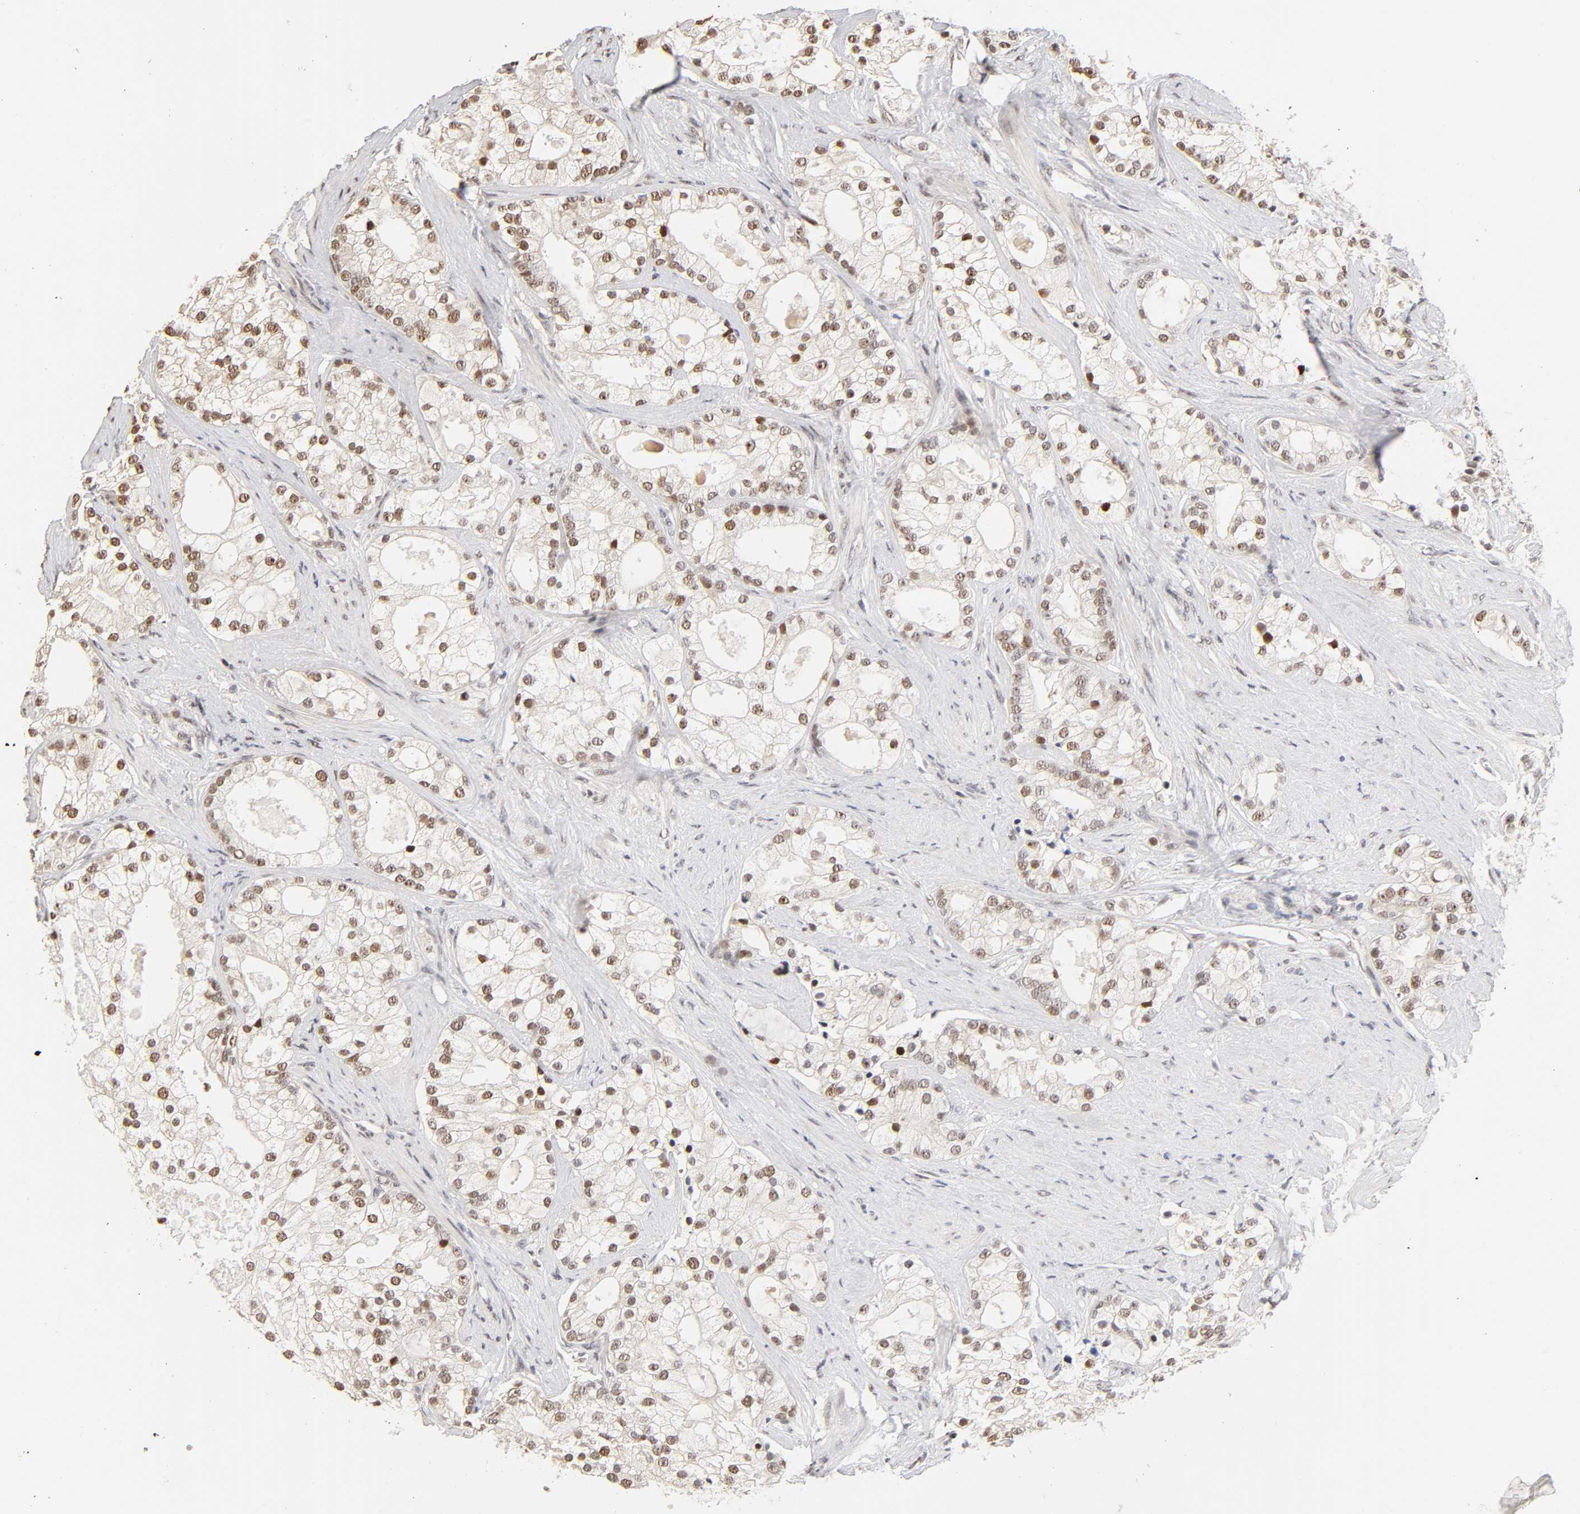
{"staining": {"intensity": "moderate", "quantity": "25%-75%", "location": "nuclear"}, "tissue": "prostate cancer", "cell_type": "Tumor cells", "image_type": "cancer", "snomed": [{"axis": "morphology", "description": "Adenocarcinoma, Low grade"}, {"axis": "topography", "description": "Prostate"}], "caption": "Immunohistochemistry (IHC) (DAB) staining of prostate cancer (low-grade adenocarcinoma) exhibits moderate nuclear protein positivity in approximately 25%-75% of tumor cells.", "gene": "TP53RK", "patient": {"sex": "male", "age": 58}}